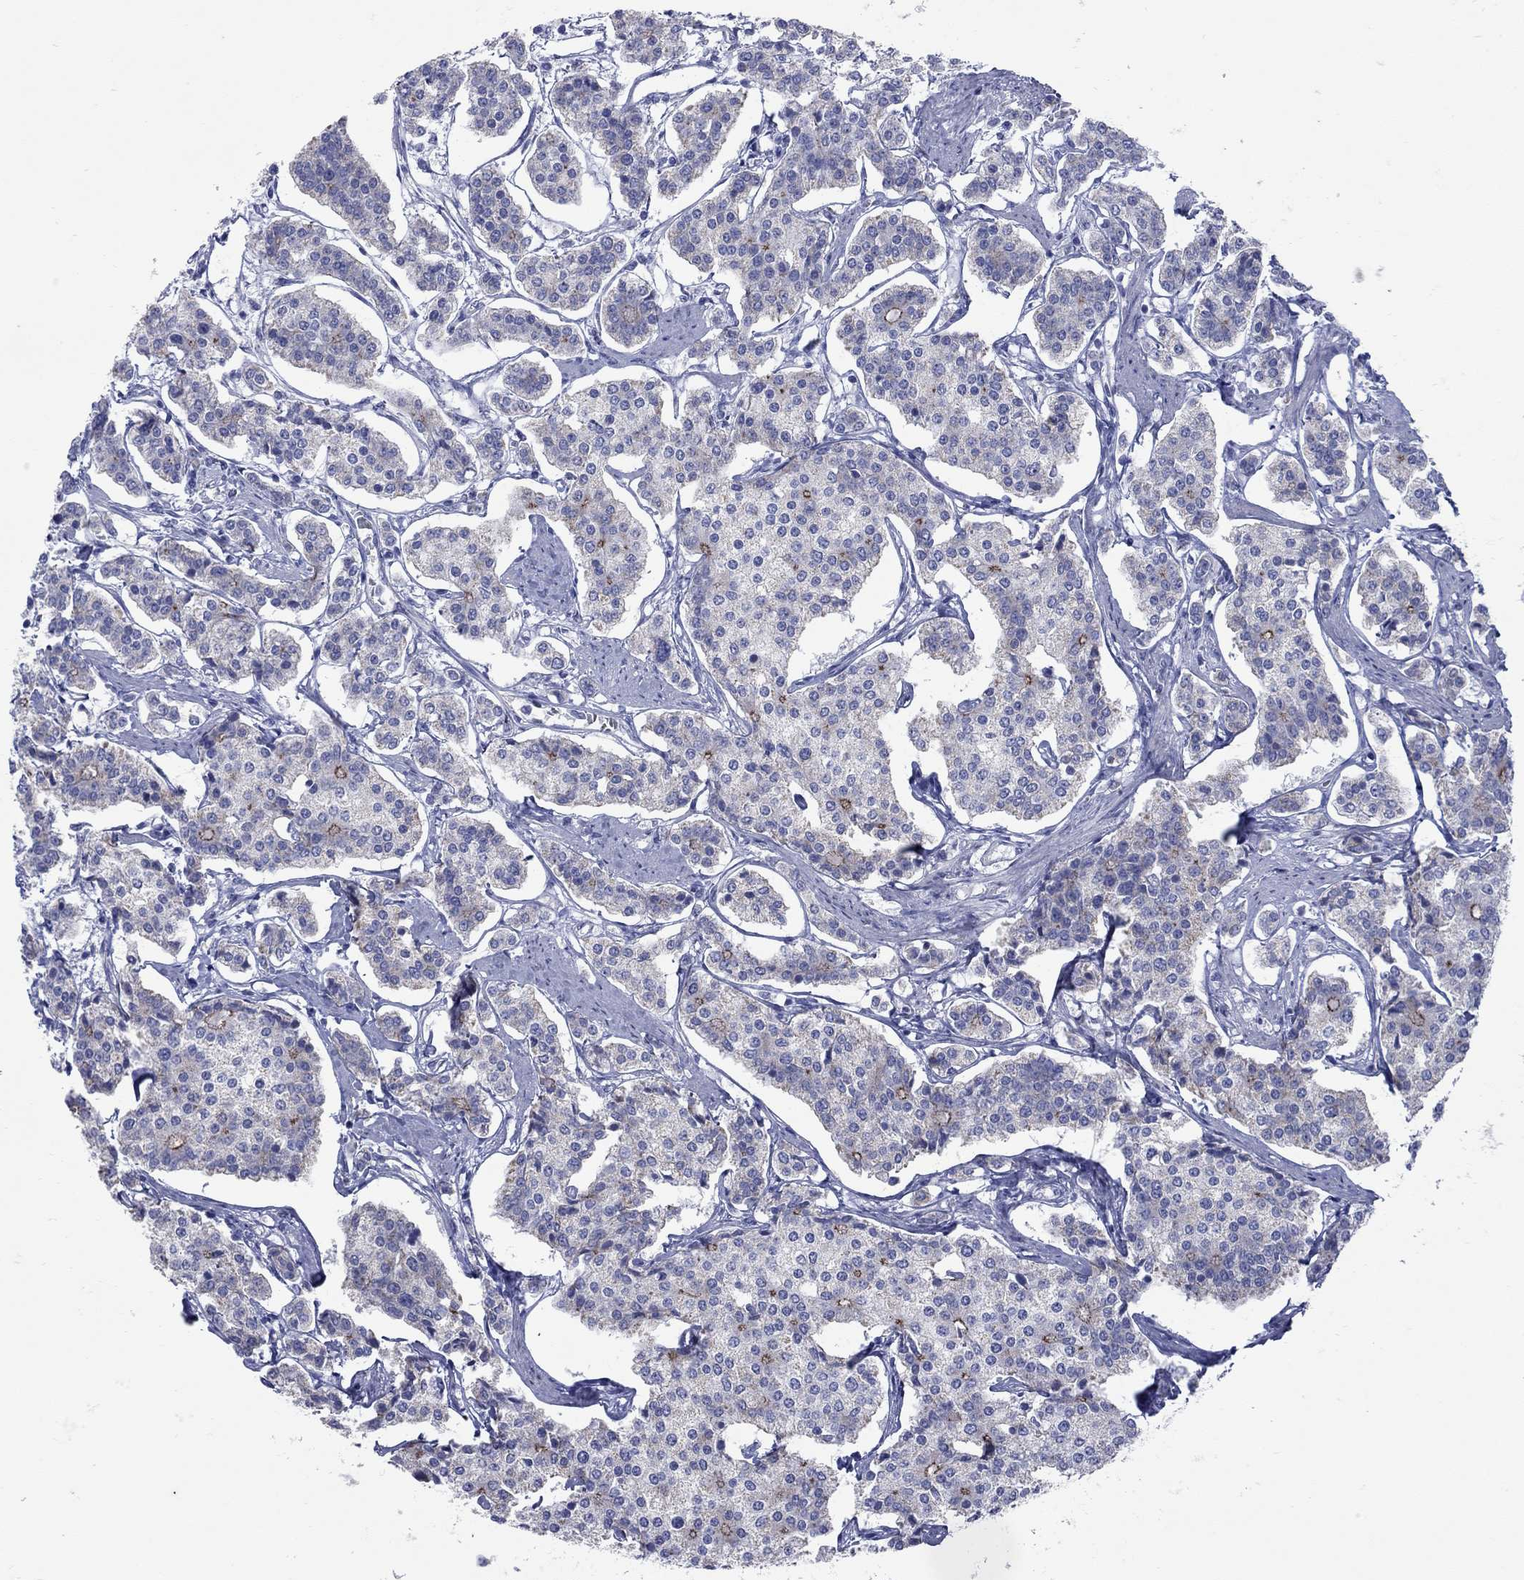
{"staining": {"intensity": "weak", "quantity": "25%-75%", "location": "cytoplasmic/membranous"}, "tissue": "carcinoid", "cell_type": "Tumor cells", "image_type": "cancer", "snomed": [{"axis": "morphology", "description": "Carcinoid, malignant, NOS"}, {"axis": "topography", "description": "Small intestine"}], "caption": "Weak cytoplasmic/membranous expression for a protein is identified in approximately 25%-75% of tumor cells of malignant carcinoid using immunohistochemistry (IHC).", "gene": "PDZD3", "patient": {"sex": "female", "age": 65}}